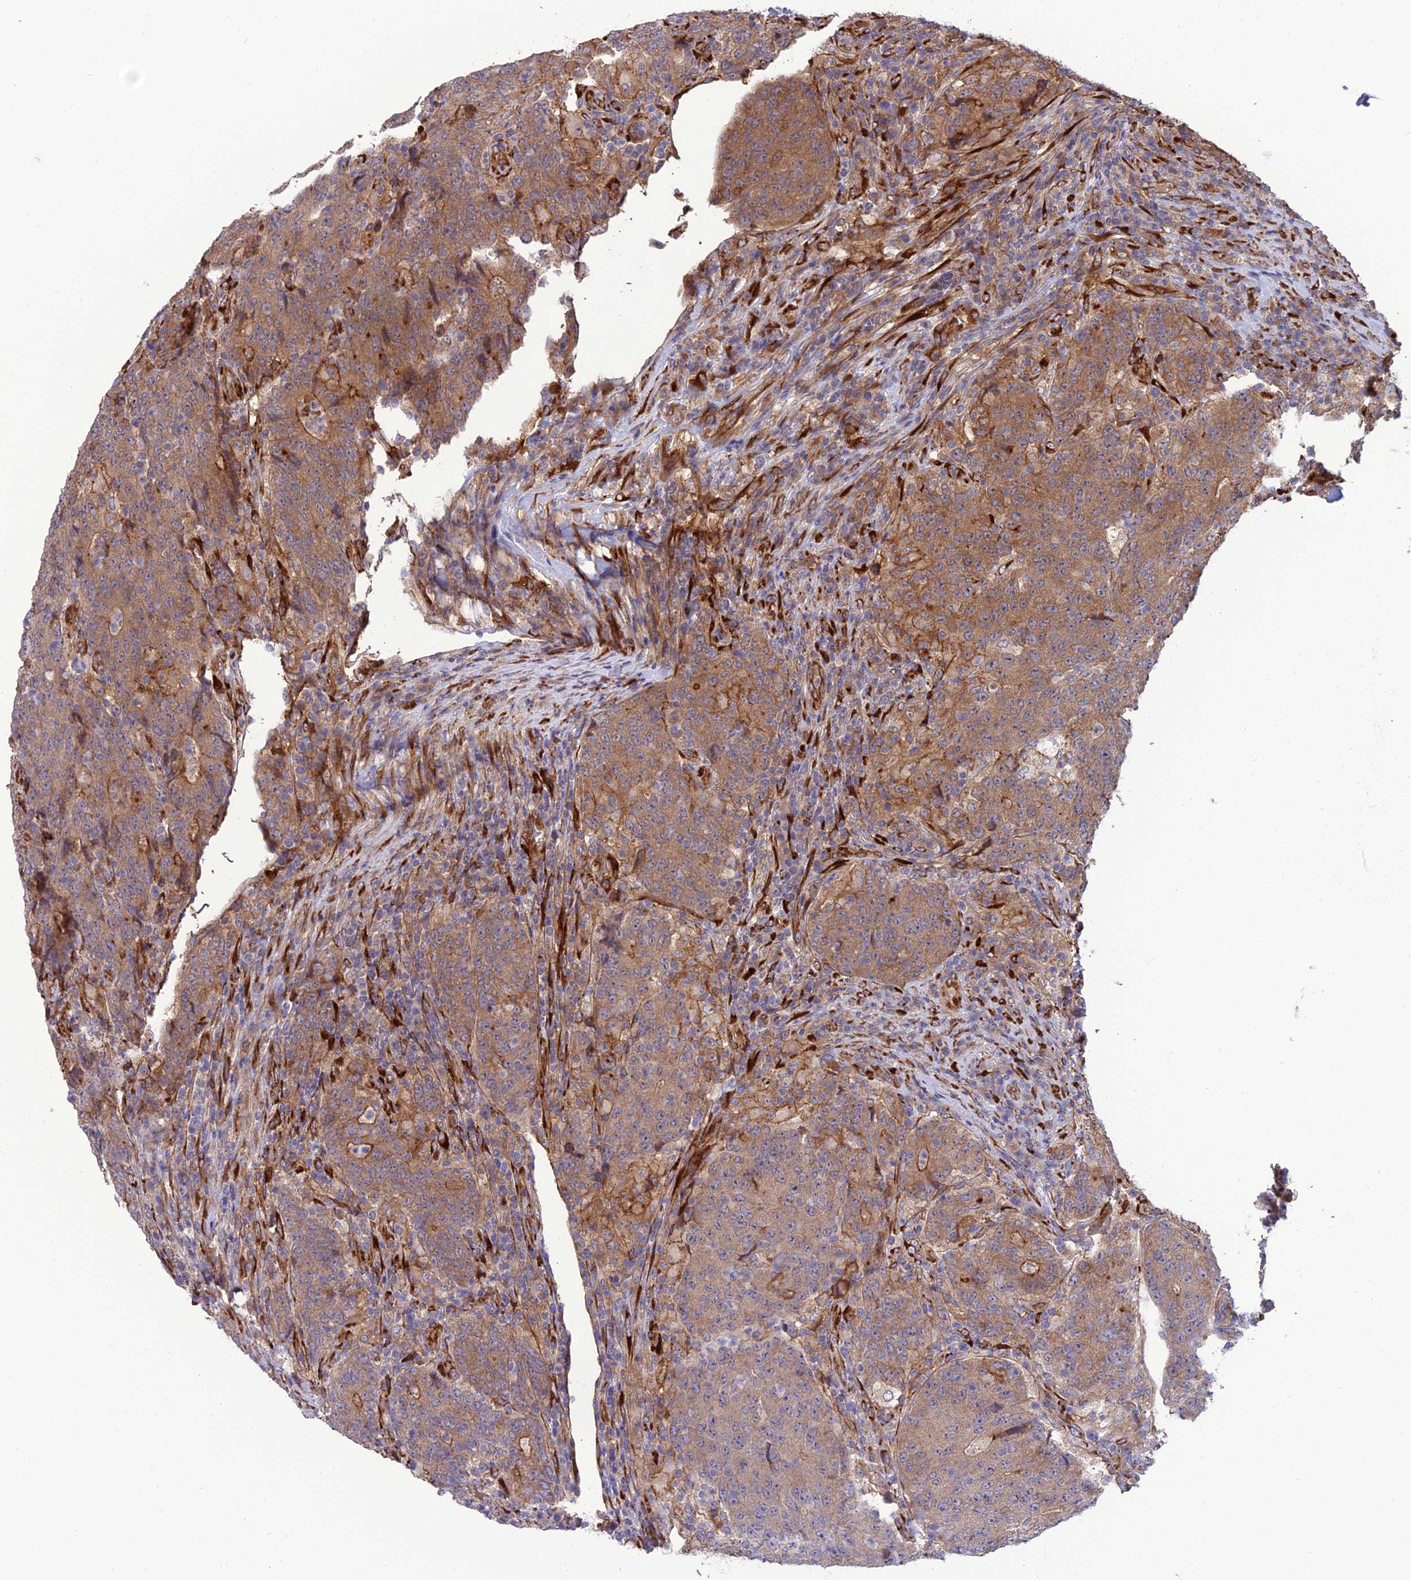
{"staining": {"intensity": "moderate", "quantity": ">75%", "location": "cytoplasmic/membranous"}, "tissue": "colorectal cancer", "cell_type": "Tumor cells", "image_type": "cancer", "snomed": [{"axis": "morphology", "description": "Adenocarcinoma, NOS"}, {"axis": "topography", "description": "Colon"}], "caption": "Protein expression analysis of colorectal cancer exhibits moderate cytoplasmic/membranous staining in approximately >75% of tumor cells. The staining was performed using DAB (3,3'-diaminobenzidine), with brown indicating positive protein expression. Nuclei are stained blue with hematoxylin.", "gene": "CRTAP", "patient": {"sex": "female", "age": 75}}